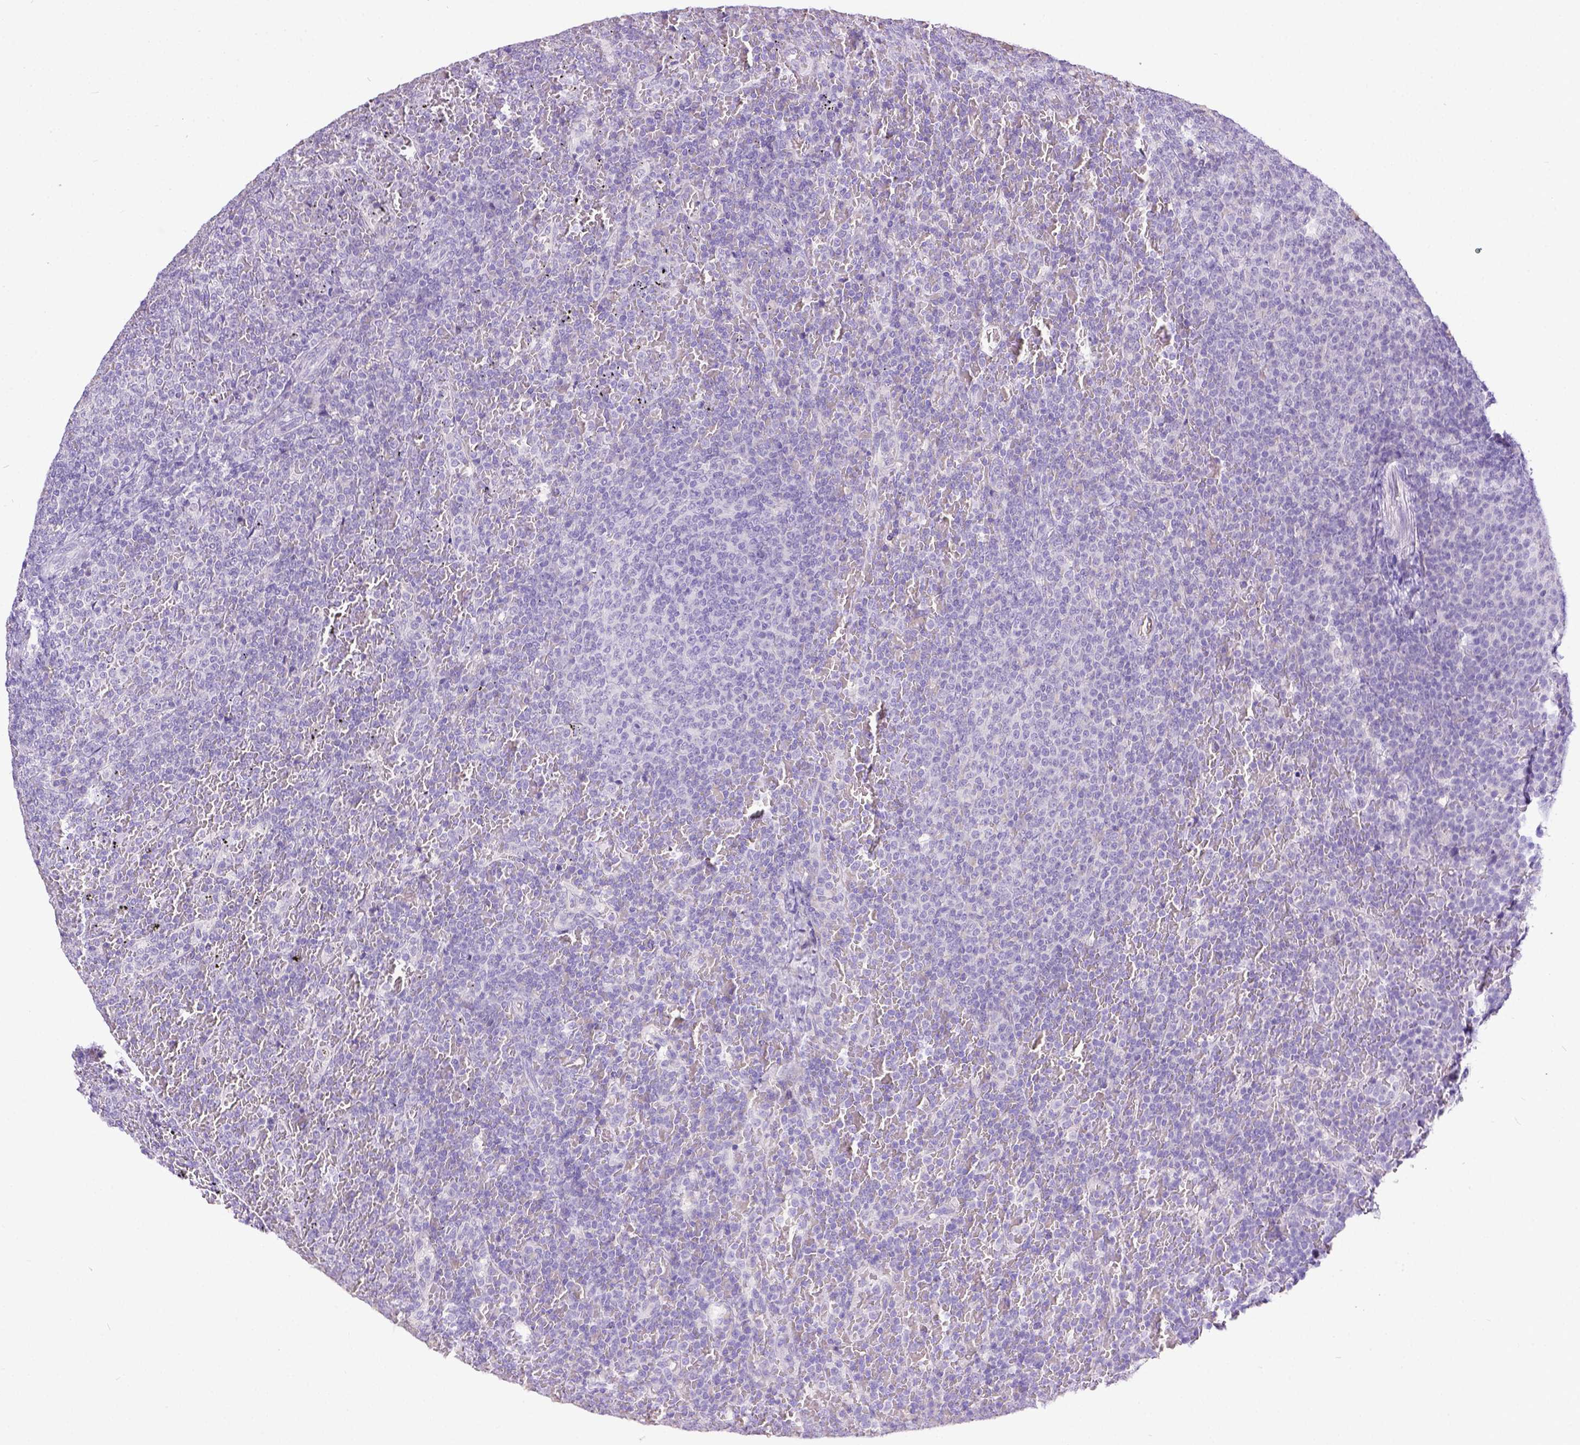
{"staining": {"intensity": "negative", "quantity": "none", "location": "none"}, "tissue": "lymphoma", "cell_type": "Tumor cells", "image_type": "cancer", "snomed": [{"axis": "morphology", "description": "Malignant lymphoma, non-Hodgkin's type, Low grade"}, {"axis": "topography", "description": "Spleen"}], "caption": "The micrograph demonstrates no significant positivity in tumor cells of malignant lymphoma, non-Hodgkin's type (low-grade).", "gene": "KIT", "patient": {"sex": "female", "age": 77}}